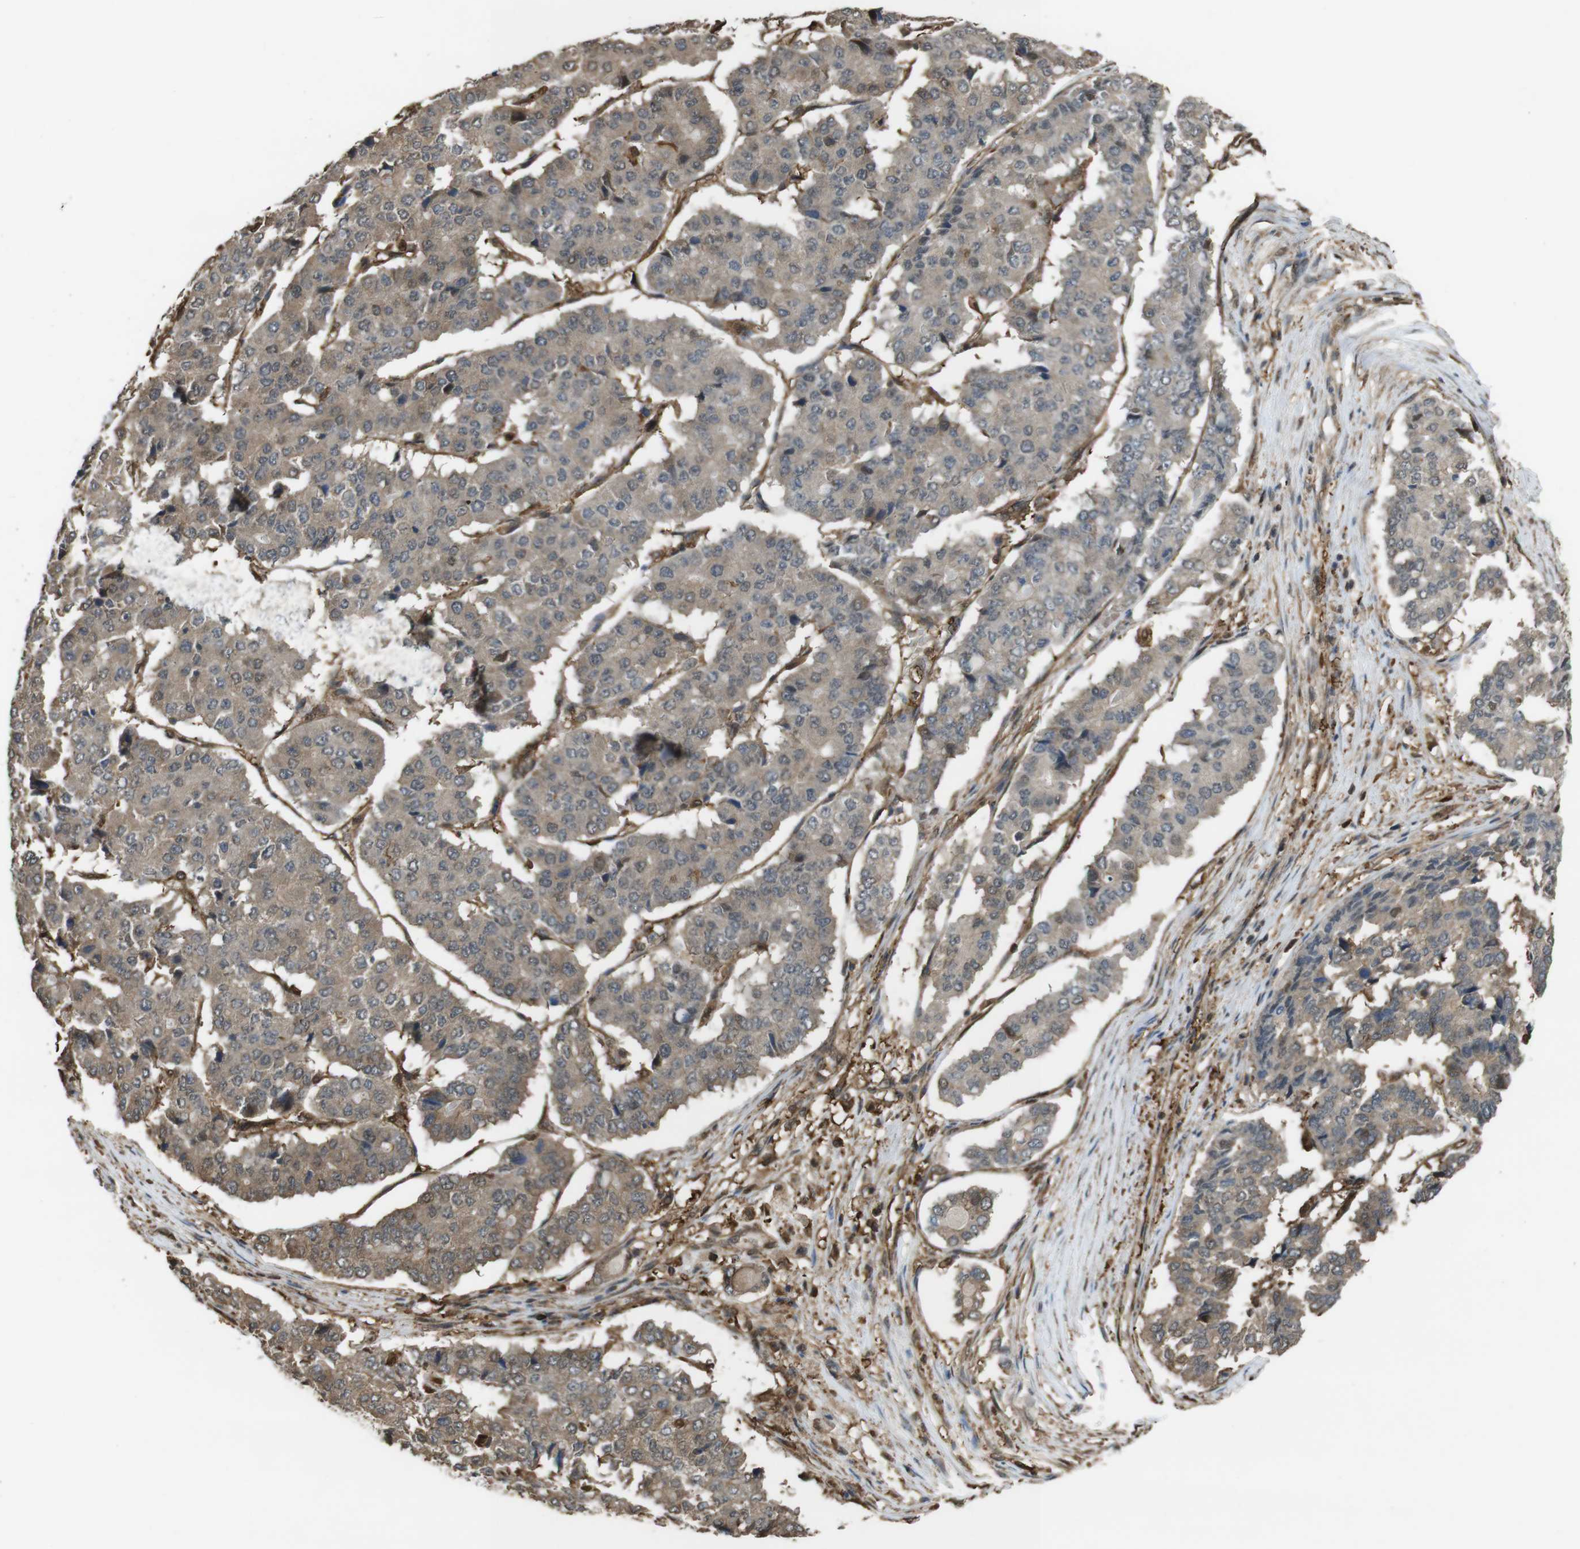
{"staining": {"intensity": "moderate", "quantity": ">75%", "location": "cytoplasmic/membranous"}, "tissue": "pancreatic cancer", "cell_type": "Tumor cells", "image_type": "cancer", "snomed": [{"axis": "morphology", "description": "Adenocarcinoma, NOS"}, {"axis": "topography", "description": "Pancreas"}], "caption": "Immunohistochemistry image of human pancreatic cancer stained for a protein (brown), which displays medium levels of moderate cytoplasmic/membranous positivity in approximately >75% of tumor cells.", "gene": "ARHGDIA", "patient": {"sex": "male", "age": 50}}